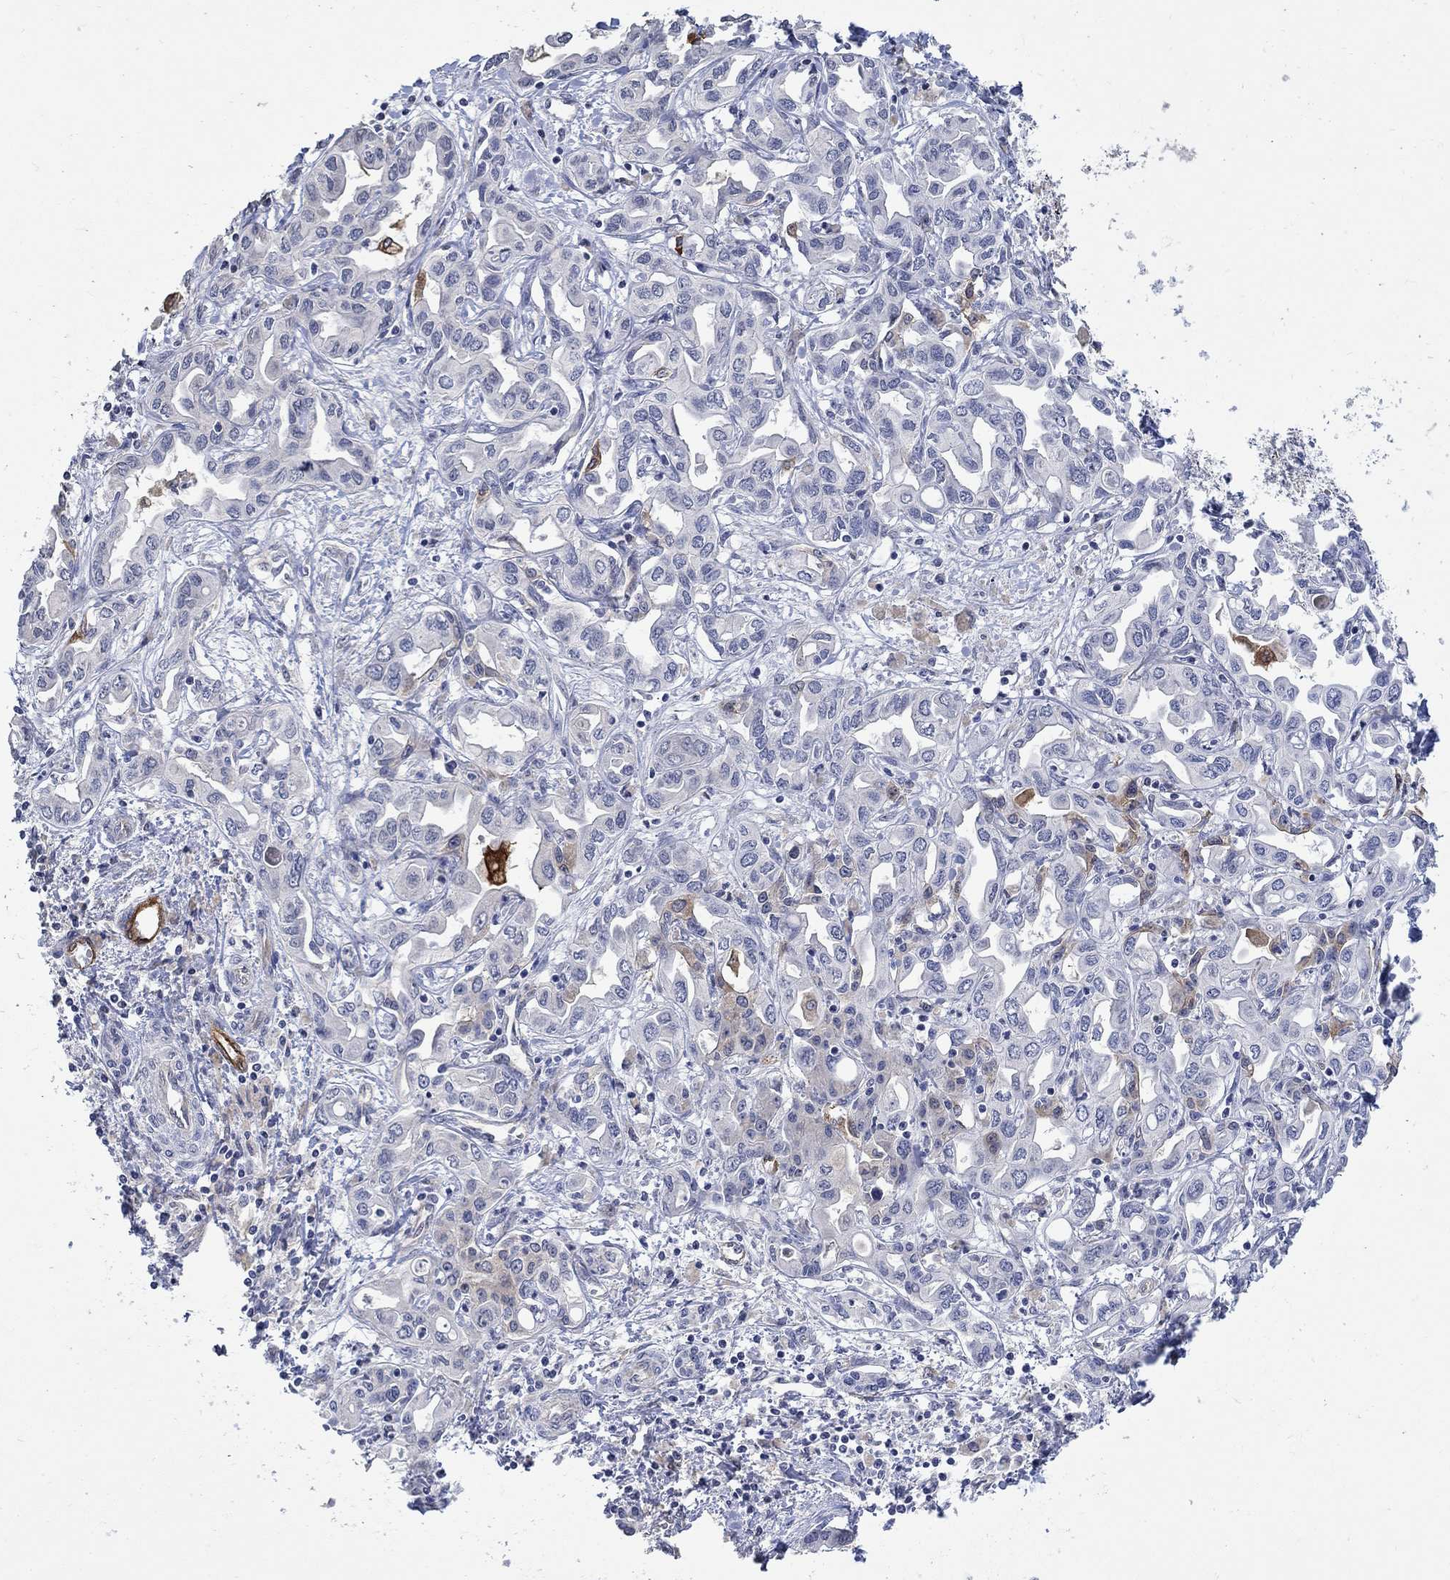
{"staining": {"intensity": "negative", "quantity": "none", "location": "none"}, "tissue": "liver cancer", "cell_type": "Tumor cells", "image_type": "cancer", "snomed": [{"axis": "morphology", "description": "Cholangiocarcinoma"}, {"axis": "topography", "description": "Liver"}], "caption": "Immunohistochemical staining of liver cancer demonstrates no significant expression in tumor cells.", "gene": "TGM2", "patient": {"sex": "female", "age": 64}}